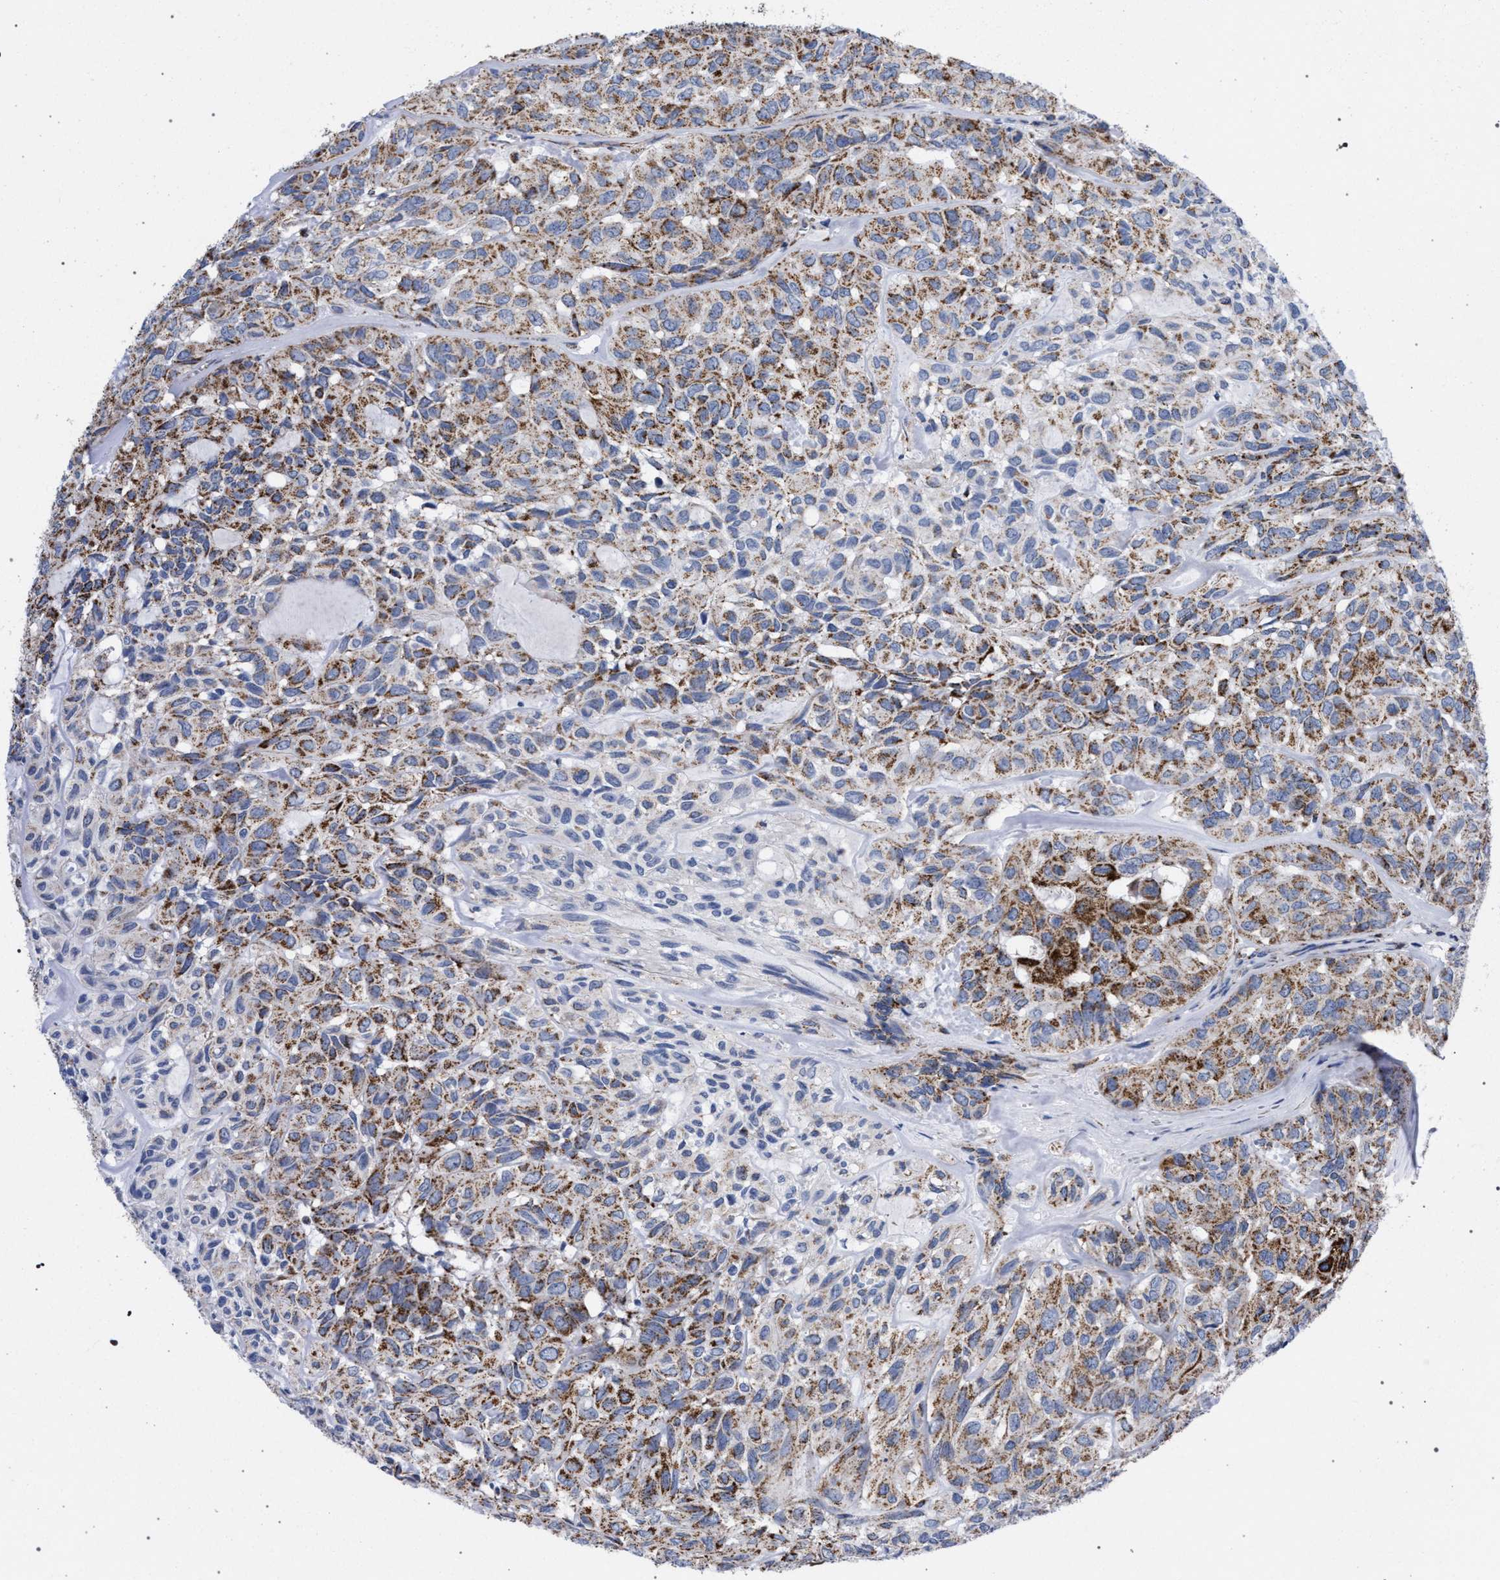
{"staining": {"intensity": "moderate", "quantity": ">75%", "location": "cytoplasmic/membranous"}, "tissue": "head and neck cancer", "cell_type": "Tumor cells", "image_type": "cancer", "snomed": [{"axis": "morphology", "description": "Adenocarcinoma, NOS"}, {"axis": "topography", "description": "Salivary gland, NOS"}, {"axis": "topography", "description": "Head-Neck"}], "caption": "This is a histology image of immunohistochemistry staining of head and neck cancer (adenocarcinoma), which shows moderate staining in the cytoplasmic/membranous of tumor cells.", "gene": "ACADS", "patient": {"sex": "female", "age": 76}}